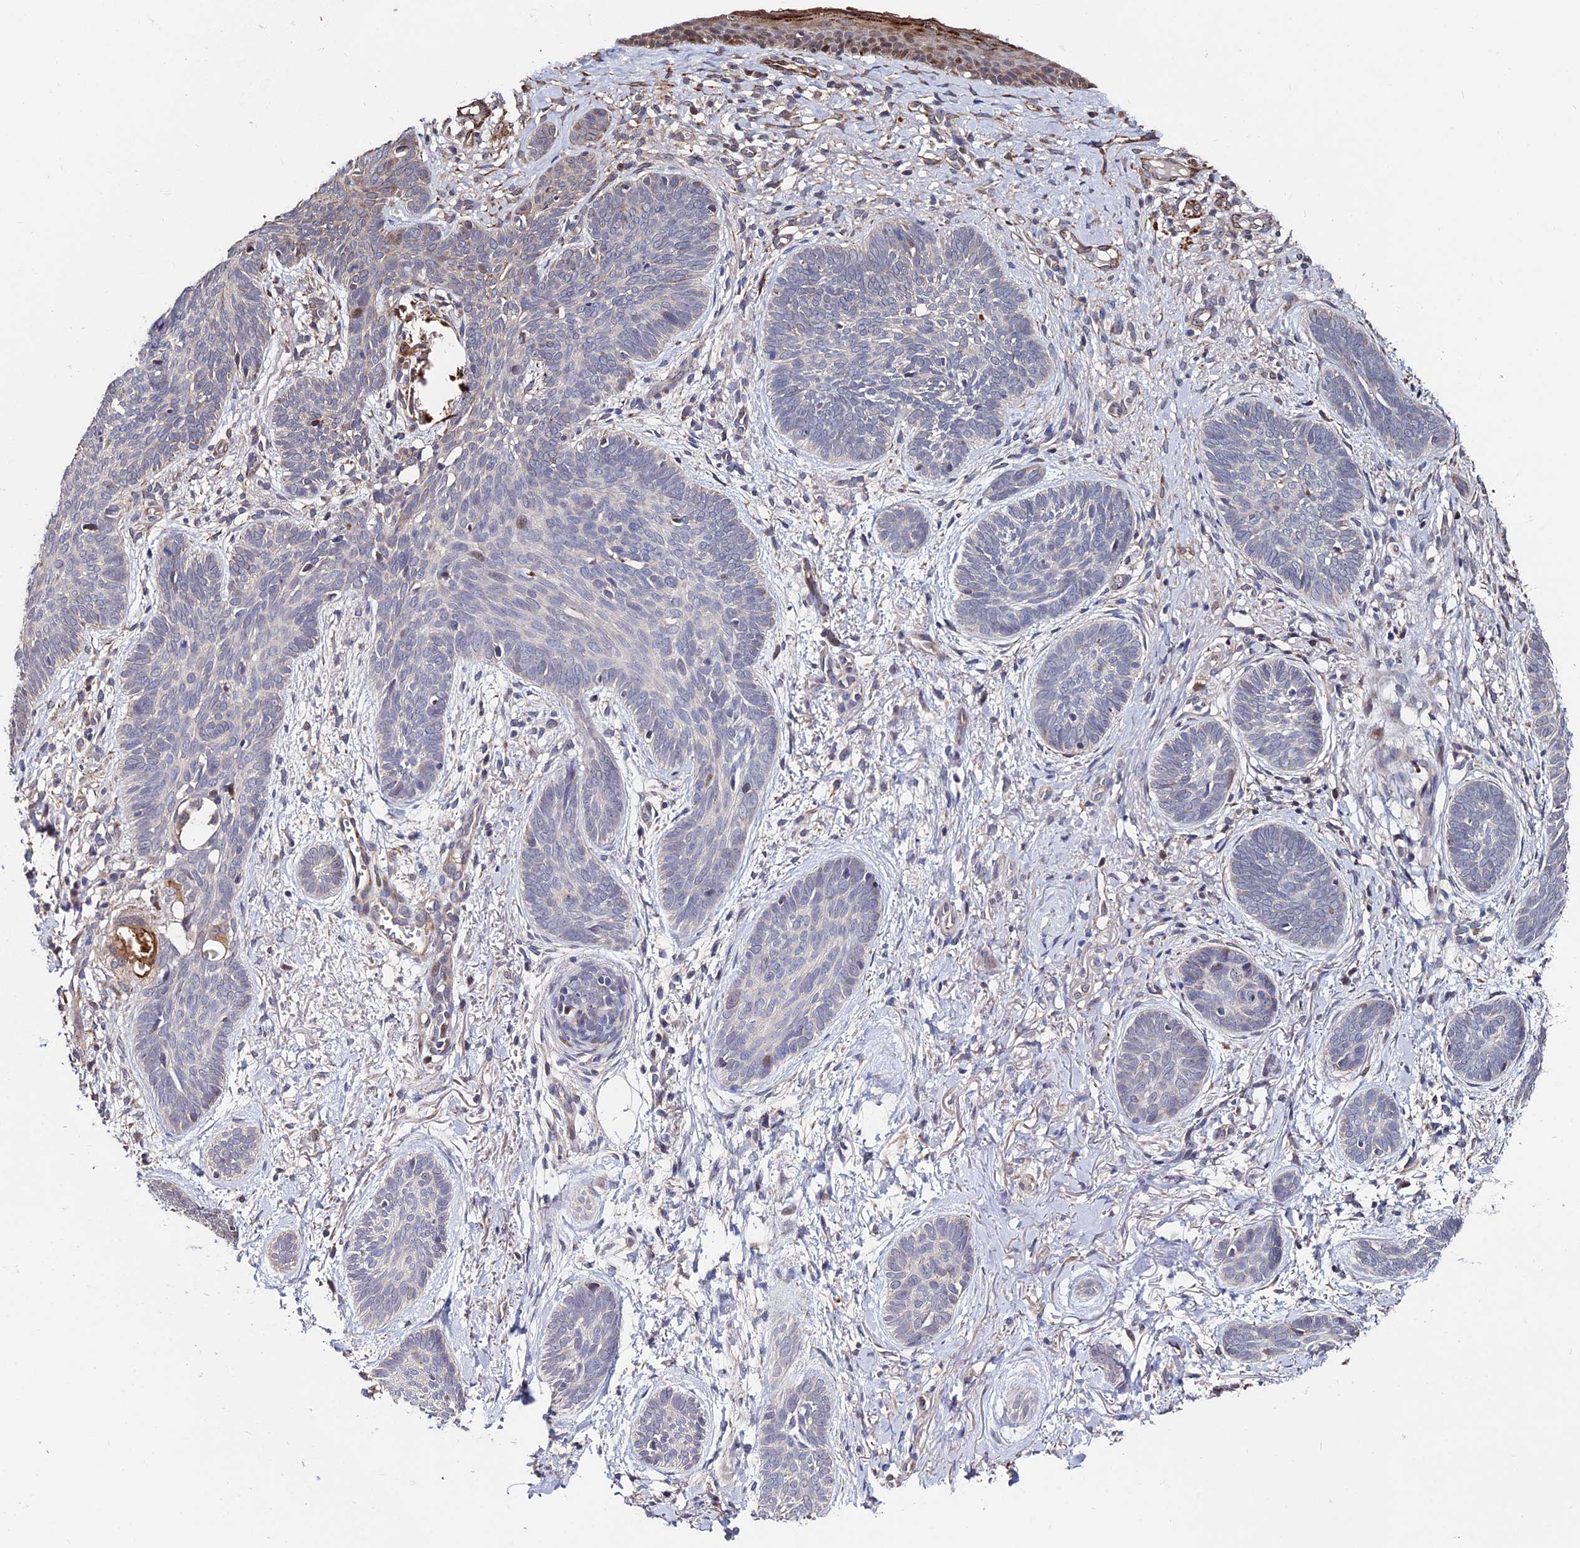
{"staining": {"intensity": "negative", "quantity": "none", "location": "none"}, "tissue": "skin cancer", "cell_type": "Tumor cells", "image_type": "cancer", "snomed": [{"axis": "morphology", "description": "Basal cell carcinoma"}, {"axis": "topography", "description": "Skin"}], "caption": "Tumor cells show no significant protein staining in skin cancer.", "gene": "ACTR5", "patient": {"sex": "female", "age": 81}}